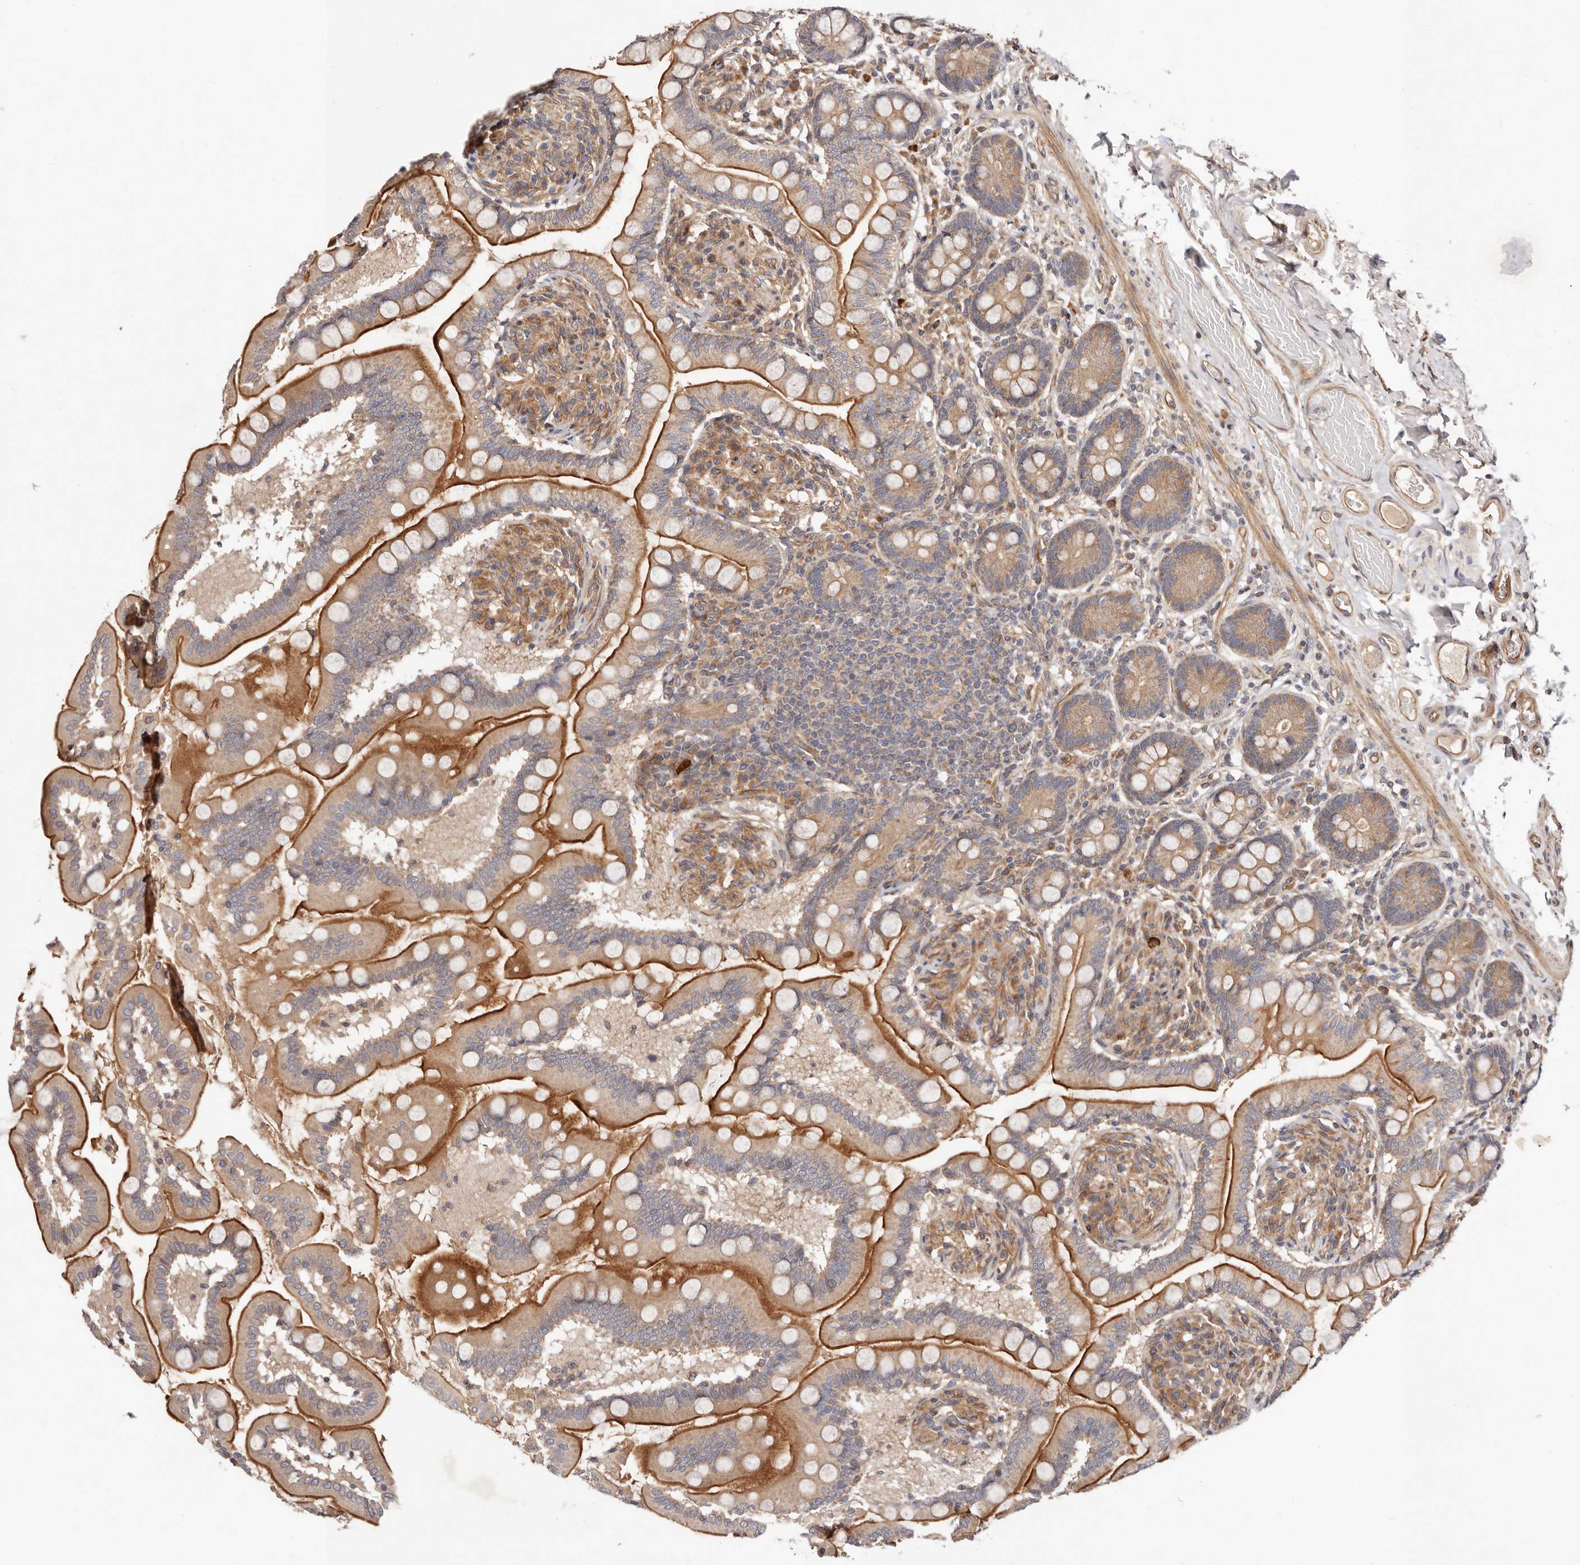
{"staining": {"intensity": "moderate", "quantity": ">75%", "location": "cytoplasmic/membranous"}, "tissue": "small intestine", "cell_type": "Glandular cells", "image_type": "normal", "snomed": [{"axis": "morphology", "description": "Normal tissue, NOS"}, {"axis": "topography", "description": "Small intestine"}], "caption": "This is a photomicrograph of IHC staining of unremarkable small intestine, which shows moderate expression in the cytoplasmic/membranous of glandular cells.", "gene": "MACF1", "patient": {"sex": "female", "age": 64}}